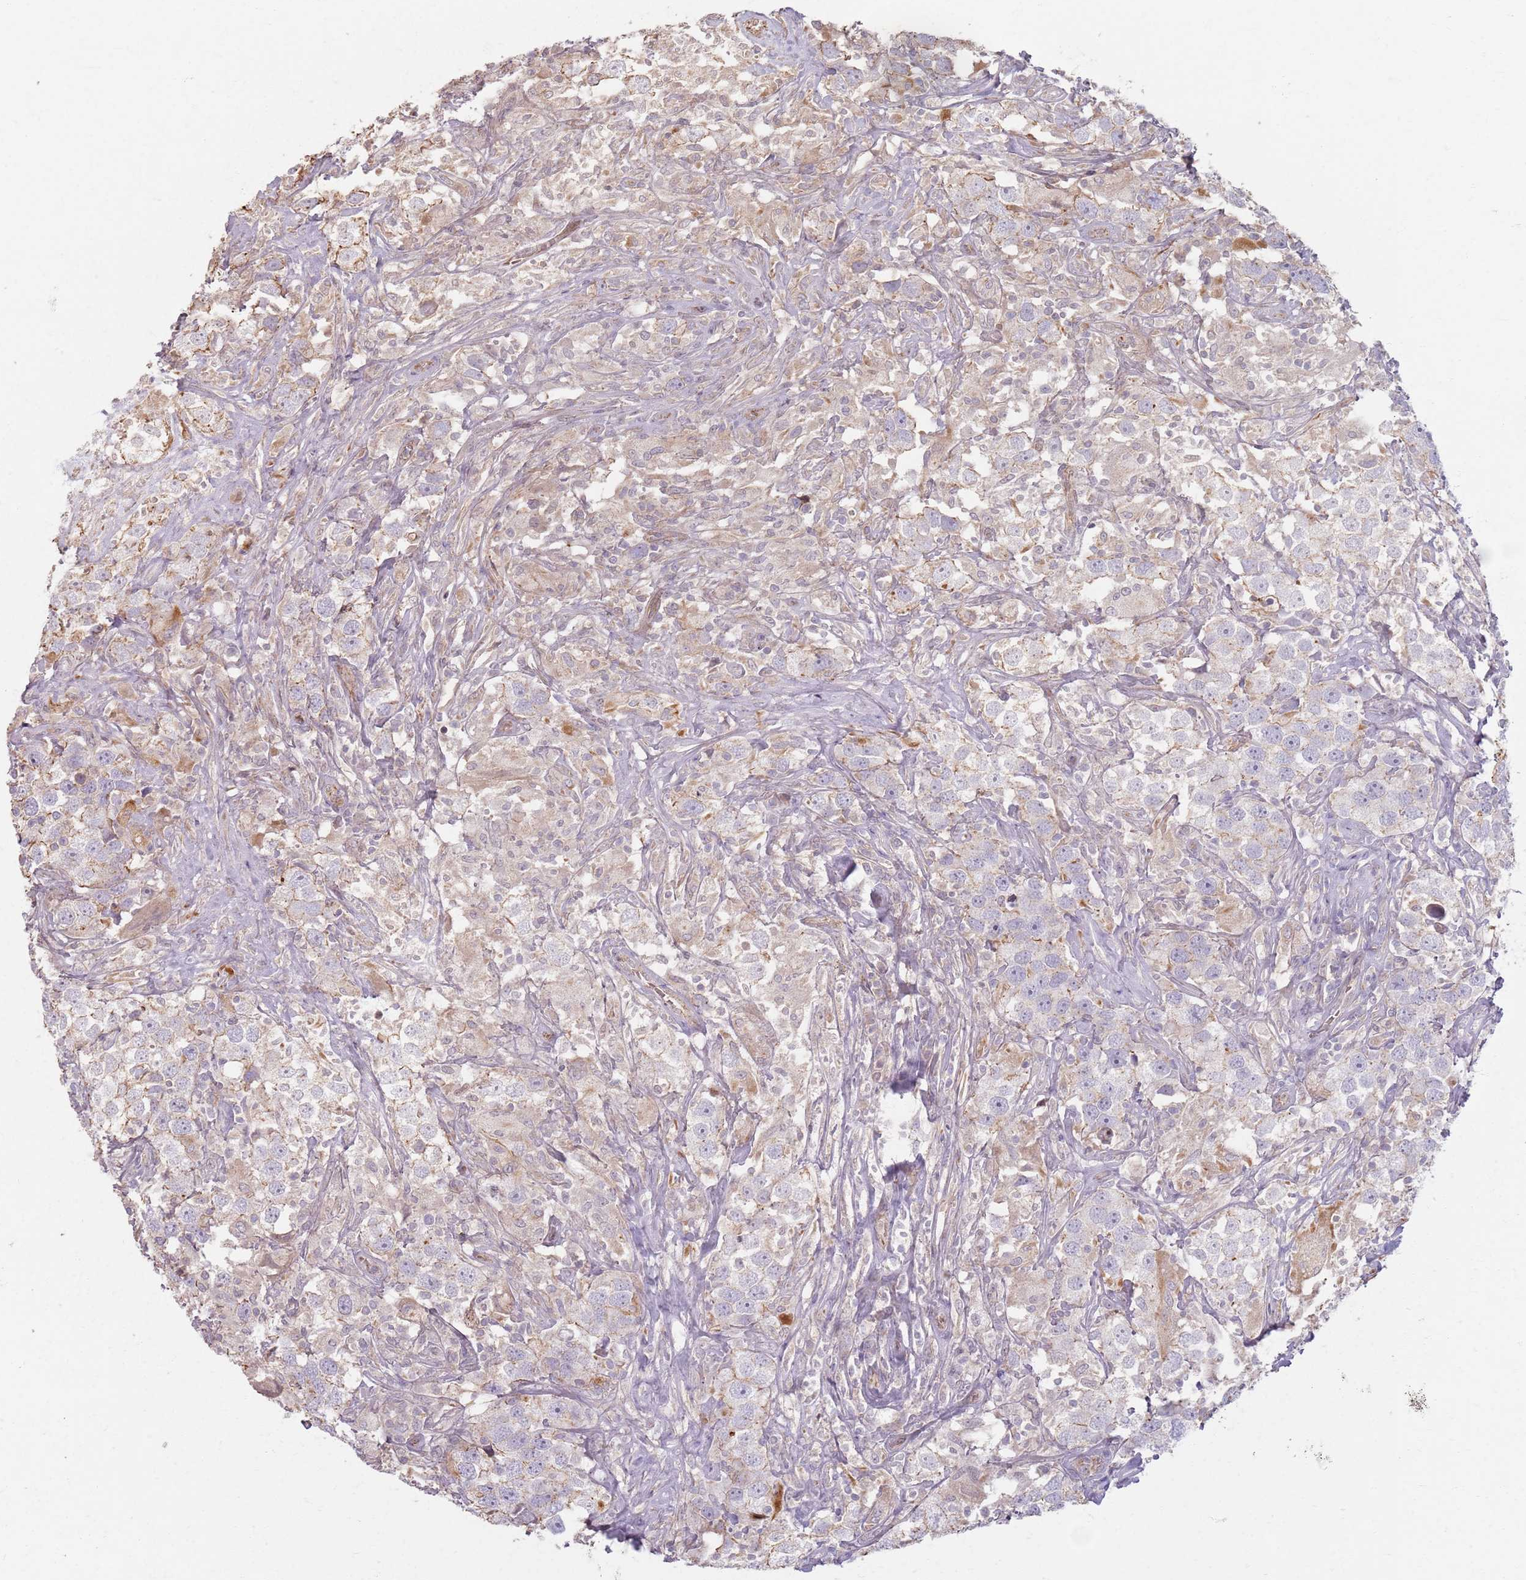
{"staining": {"intensity": "weak", "quantity": "<25%", "location": "cytoplasmic/membranous"}, "tissue": "testis cancer", "cell_type": "Tumor cells", "image_type": "cancer", "snomed": [{"axis": "morphology", "description": "Seminoma, NOS"}, {"axis": "topography", "description": "Testis"}], "caption": "Immunohistochemistry of human testis cancer demonstrates no staining in tumor cells. The staining is performed using DAB brown chromogen with nuclei counter-stained in using hematoxylin.", "gene": "KCNA5", "patient": {"sex": "male", "age": 49}}